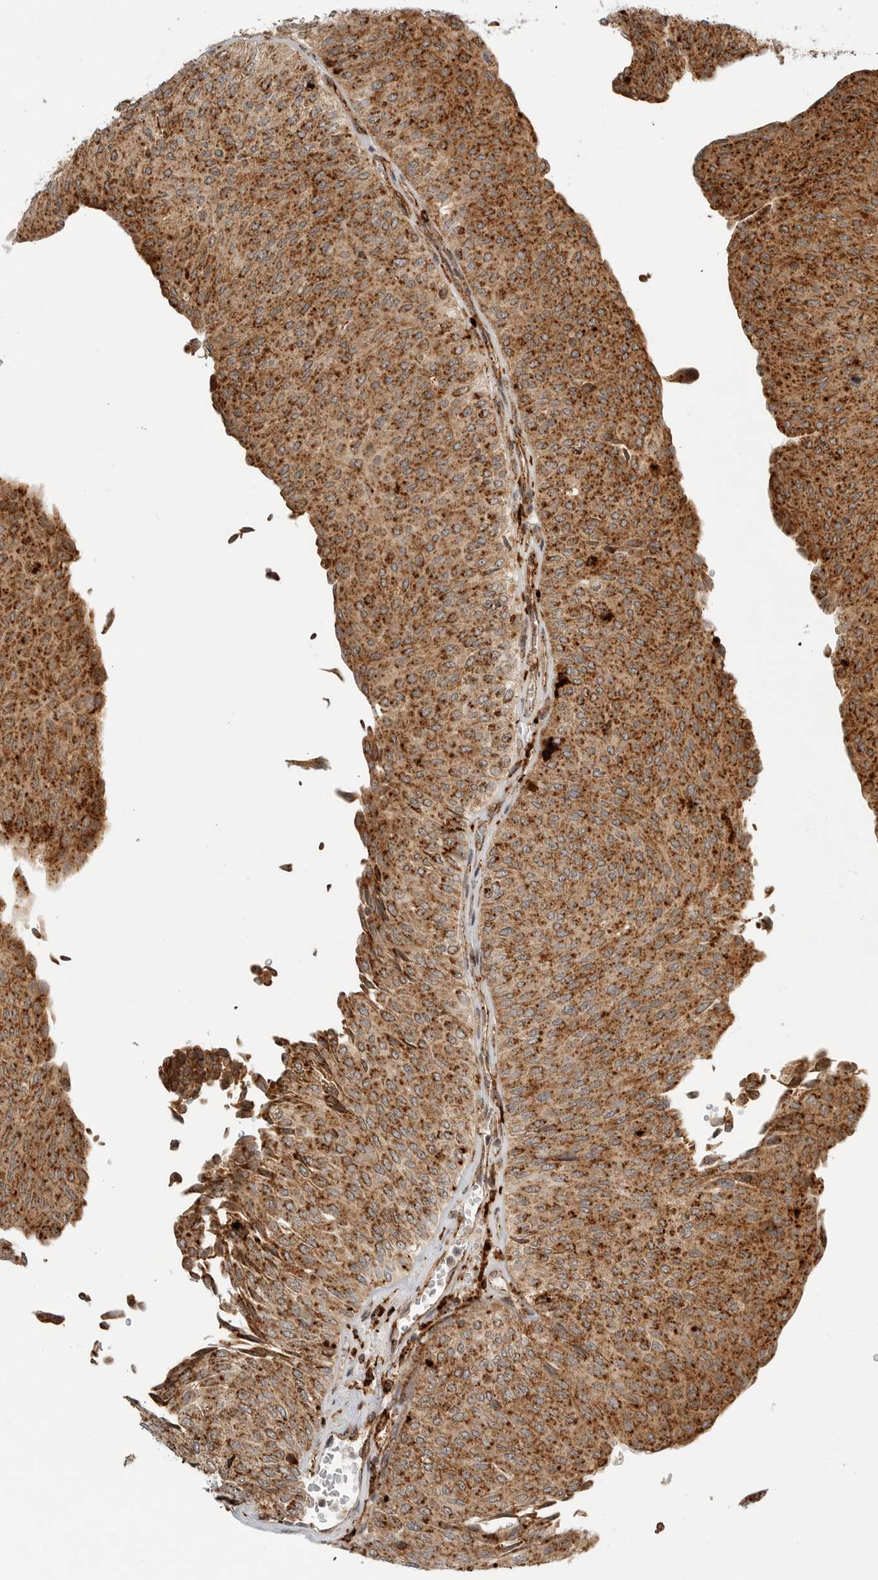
{"staining": {"intensity": "strong", "quantity": ">75%", "location": "cytoplasmic/membranous"}, "tissue": "urothelial cancer", "cell_type": "Tumor cells", "image_type": "cancer", "snomed": [{"axis": "morphology", "description": "Urothelial carcinoma, Low grade"}, {"axis": "topography", "description": "Urinary bladder"}], "caption": "Immunohistochemistry (DAB) staining of urothelial cancer reveals strong cytoplasmic/membranous protein staining in about >75% of tumor cells. The staining is performed using DAB brown chromogen to label protein expression. The nuclei are counter-stained blue using hematoxylin.", "gene": "IDUA", "patient": {"sex": "male", "age": 78}}